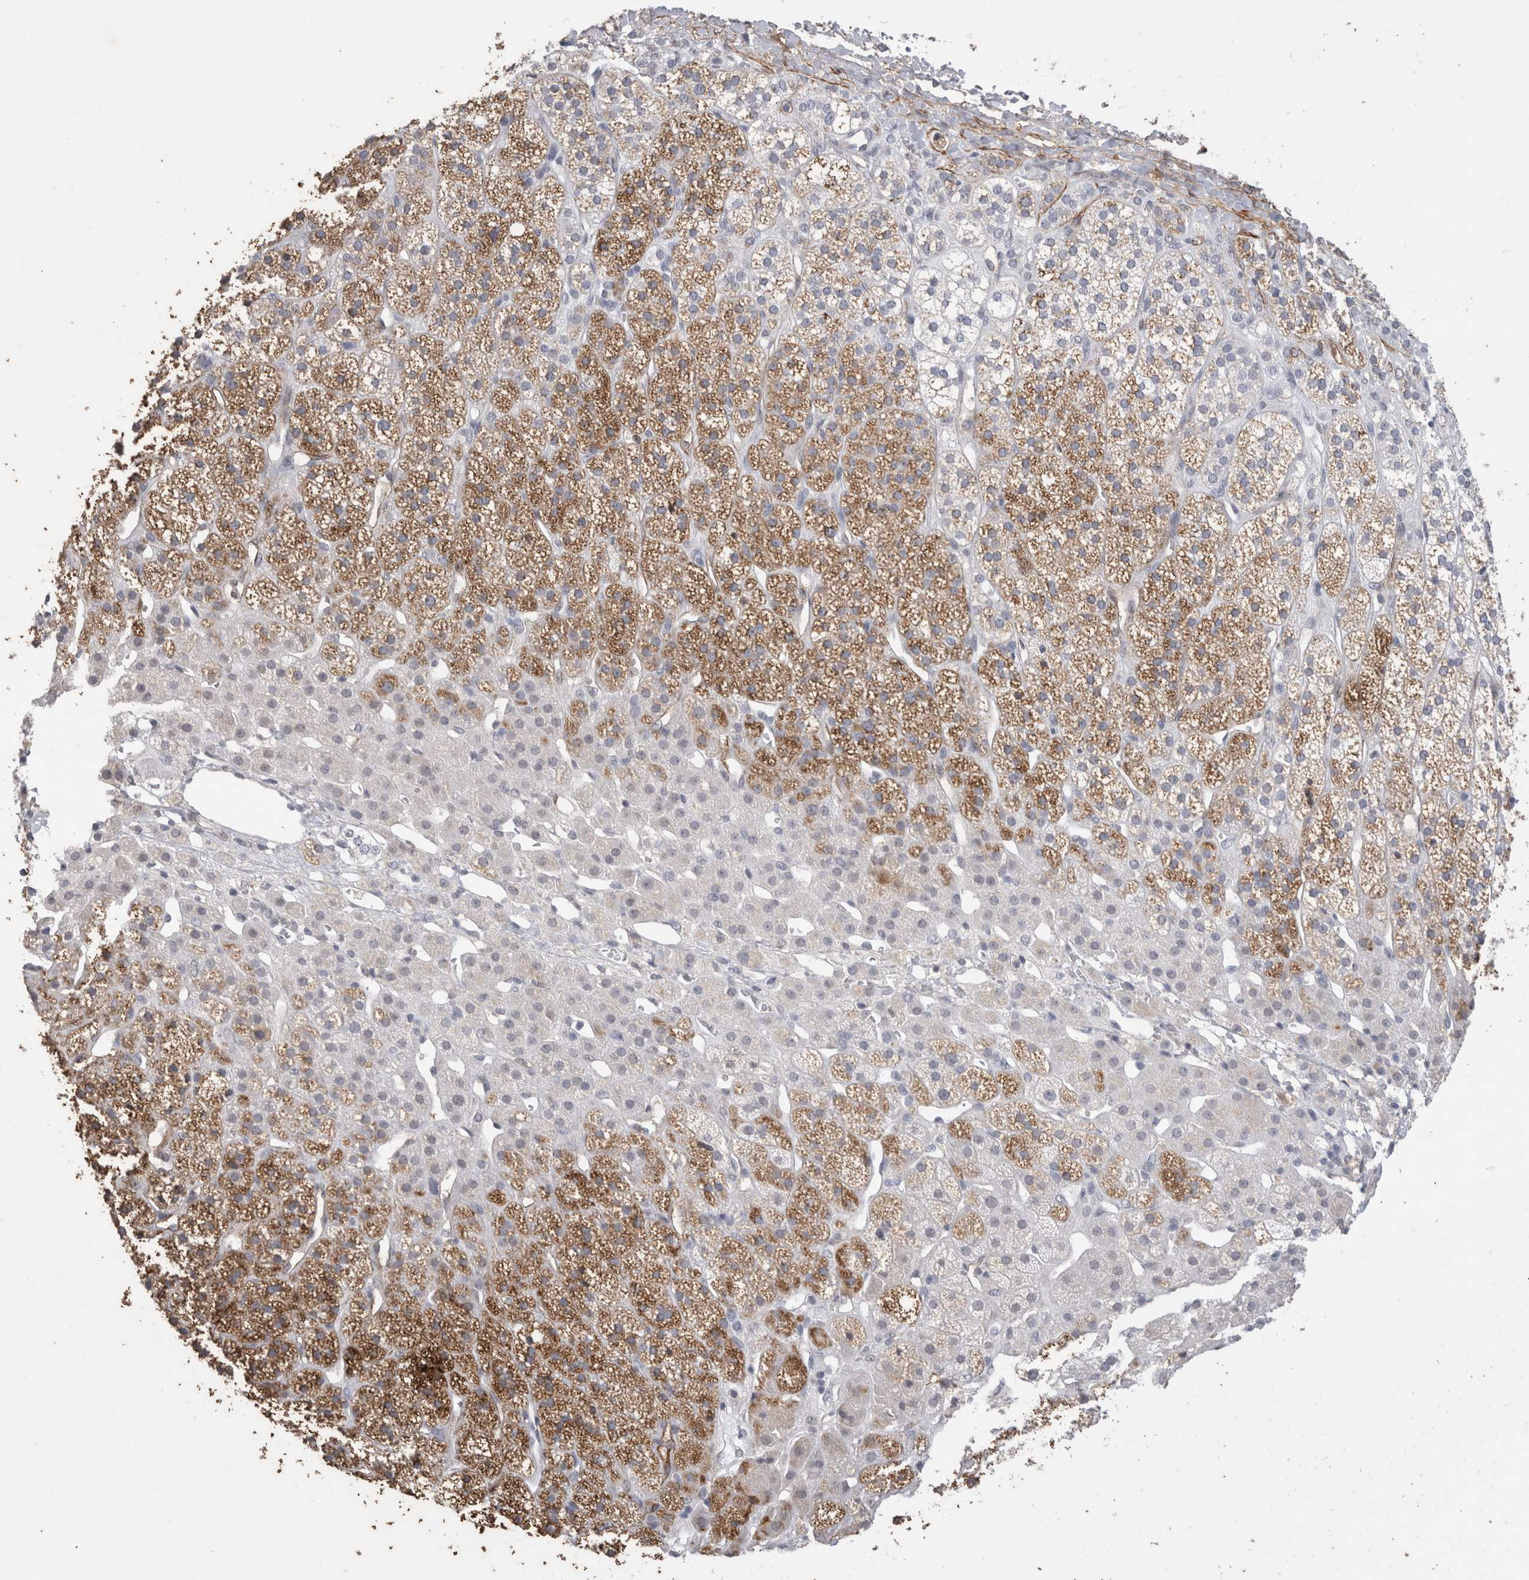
{"staining": {"intensity": "moderate", "quantity": "25%-75%", "location": "cytoplasmic/membranous"}, "tissue": "adrenal gland", "cell_type": "Glandular cells", "image_type": "normal", "snomed": [{"axis": "morphology", "description": "Normal tissue, NOS"}, {"axis": "topography", "description": "Adrenal gland"}], "caption": "Protein expression analysis of normal adrenal gland exhibits moderate cytoplasmic/membranous expression in approximately 25%-75% of glandular cells.", "gene": "CDH13", "patient": {"sex": "male", "age": 56}}